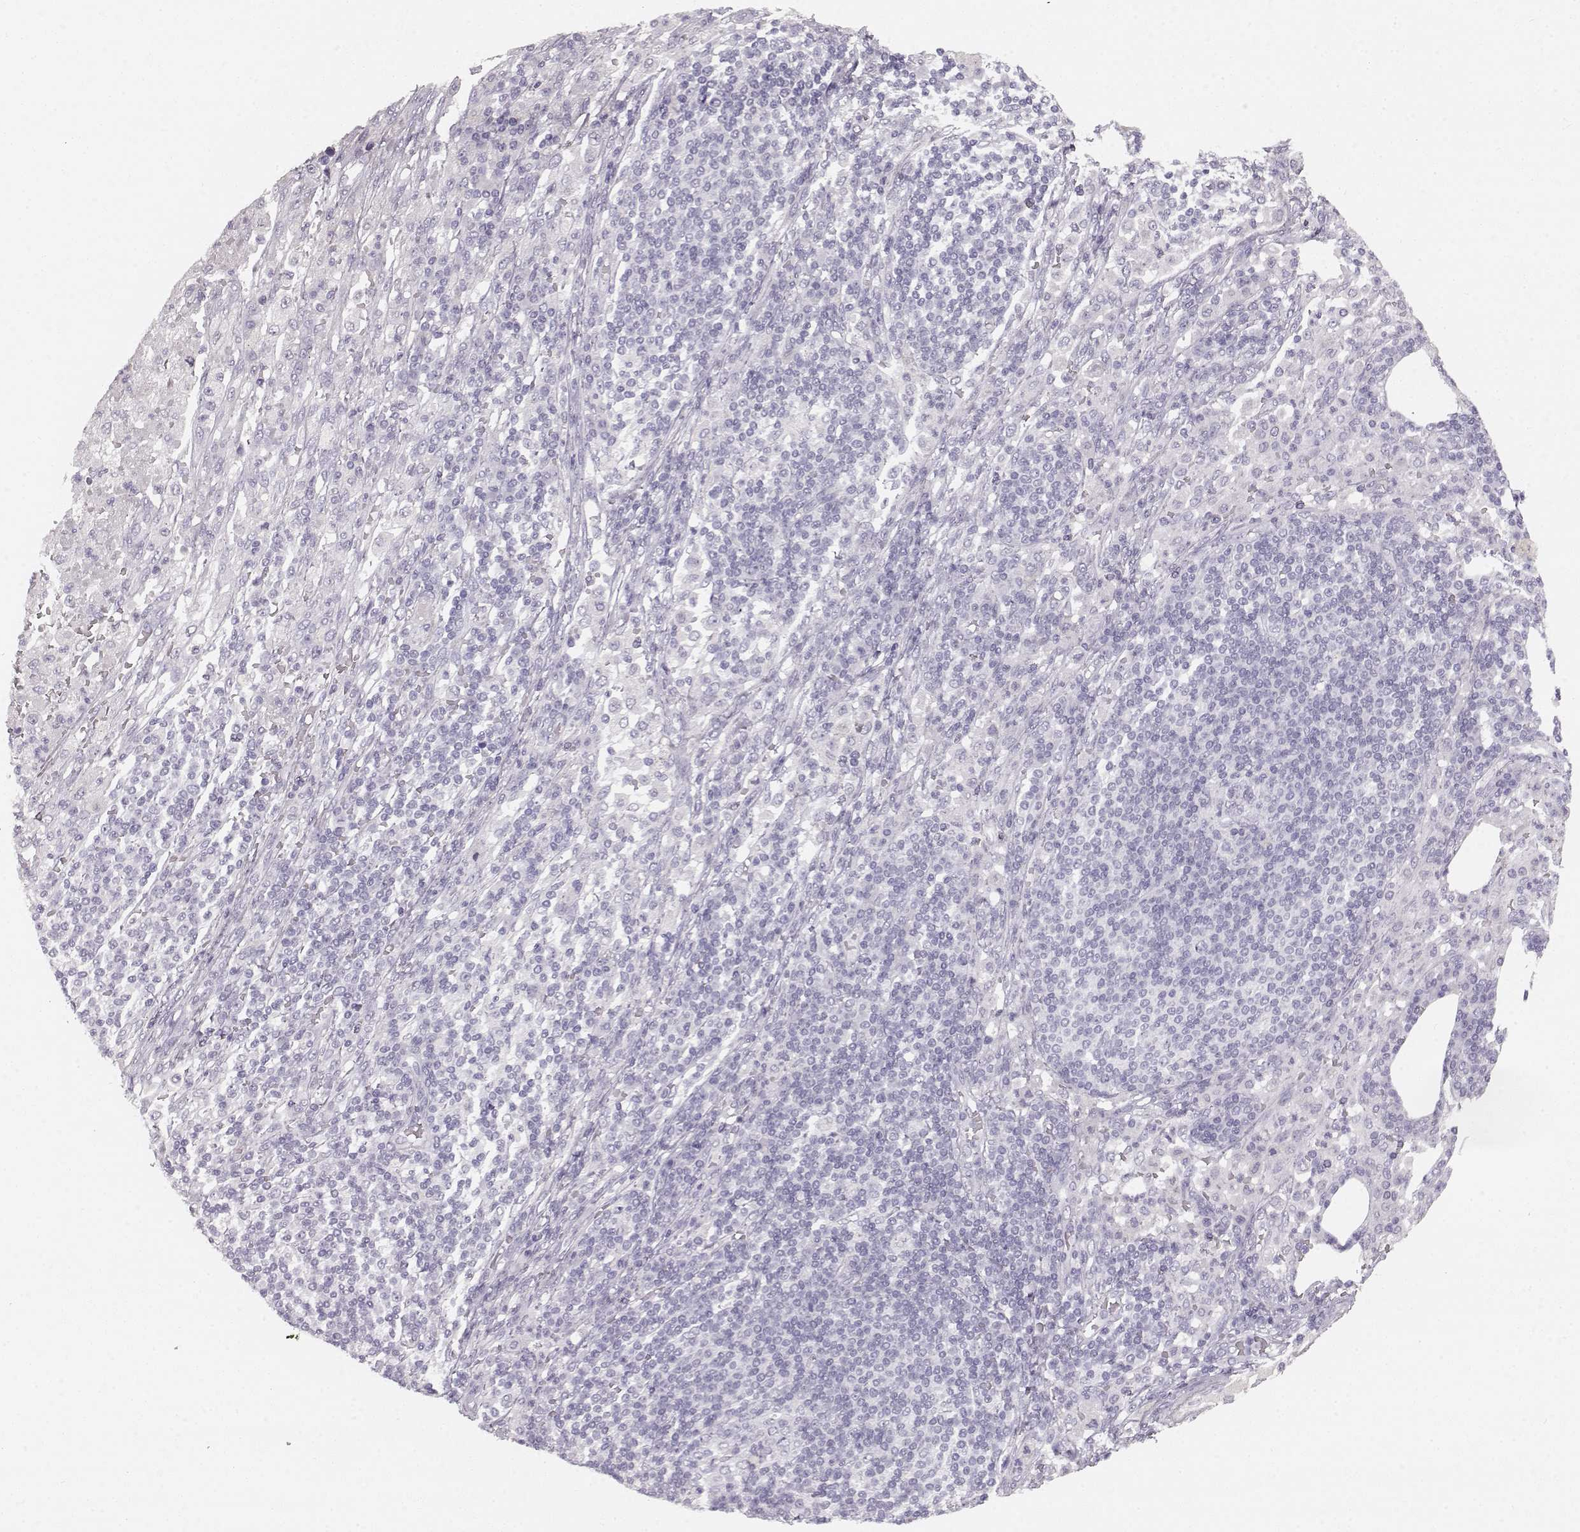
{"staining": {"intensity": "negative", "quantity": "none", "location": "none"}, "tissue": "pancreatic cancer", "cell_type": "Tumor cells", "image_type": "cancer", "snomed": [{"axis": "morphology", "description": "Adenocarcinoma, NOS"}, {"axis": "topography", "description": "Pancreas"}], "caption": "DAB immunohistochemical staining of pancreatic cancer demonstrates no significant expression in tumor cells. (DAB immunohistochemistry, high magnification).", "gene": "KIAA0319", "patient": {"sex": "female", "age": 61}}